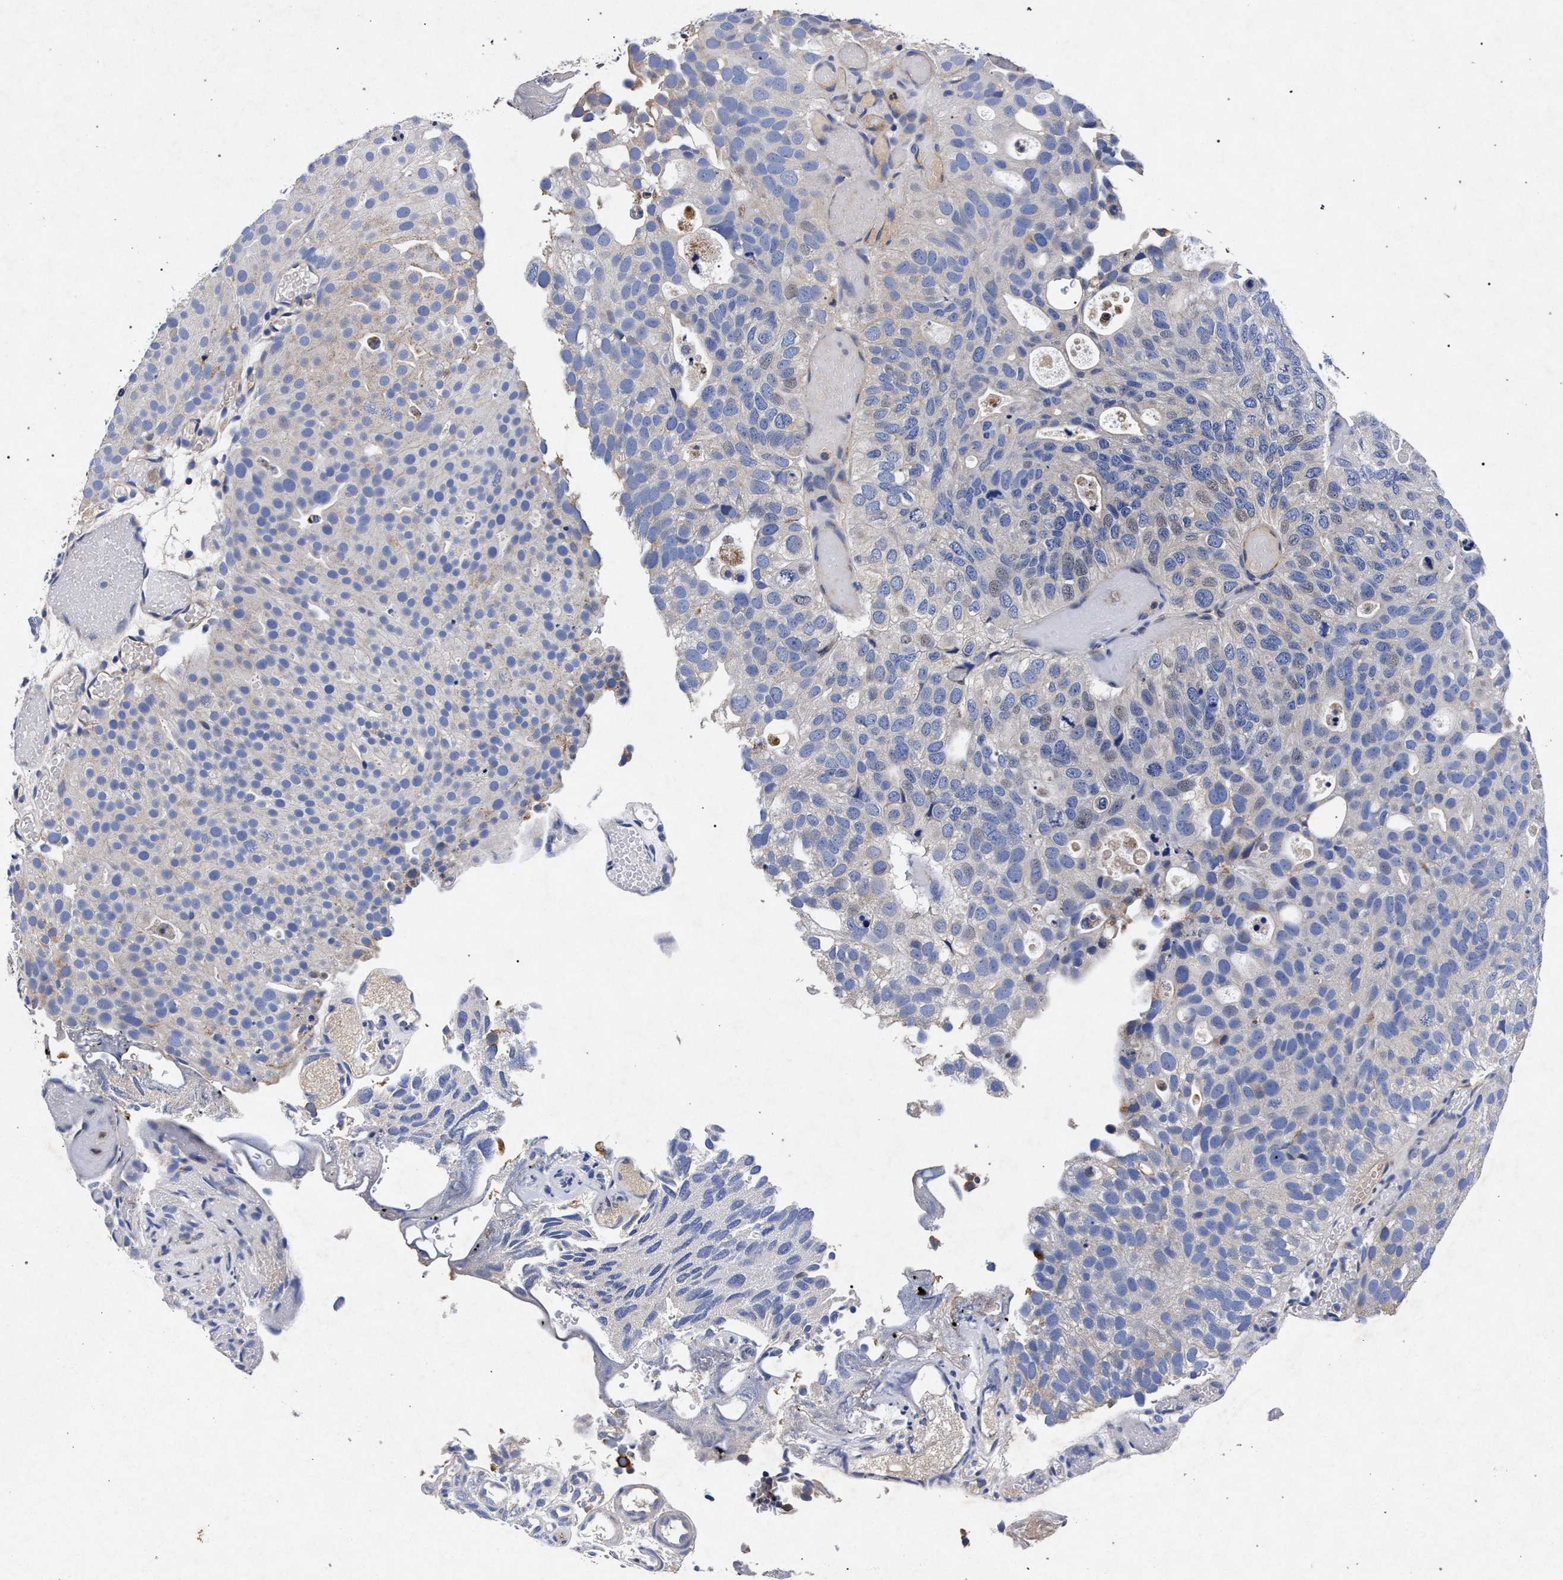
{"staining": {"intensity": "negative", "quantity": "none", "location": "none"}, "tissue": "urothelial cancer", "cell_type": "Tumor cells", "image_type": "cancer", "snomed": [{"axis": "morphology", "description": "Urothelial carcinoma, Low grade"}, {"axis": "topography", "description": "Urinary bladder"}], "caption": "Tumor cells are negative for protein expression in human low-grade urothelial carcinoma.", "gene": "HSD17B14", "patient": {"sex": "male", "age": 78}}